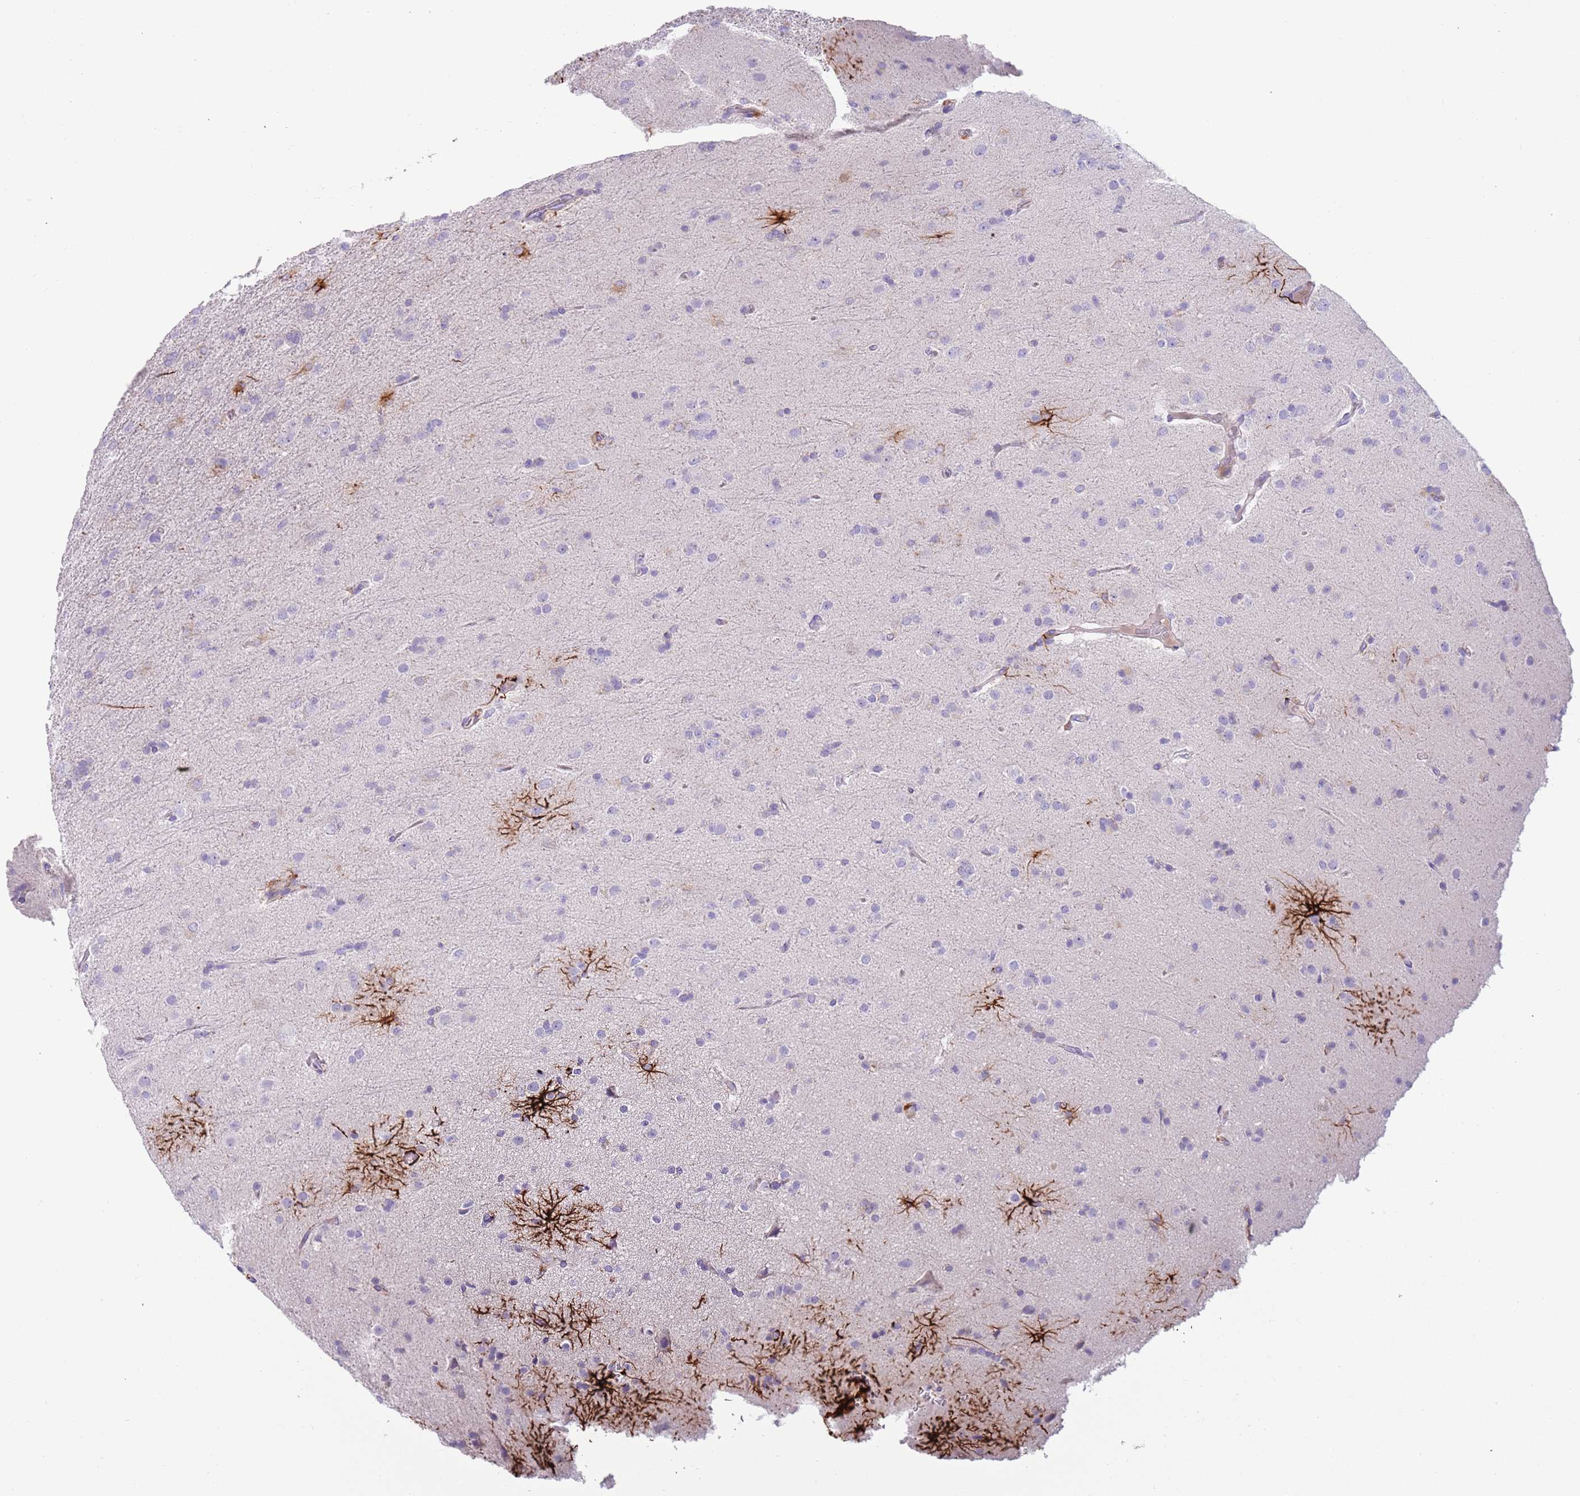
{"staining": {"intensity": "negative", "quantity": "none", "location": "none"}, "tissue": "glioma", "cell_type": "Tumor cells", "image_type": "cancer", "snomed": [{"axis": "morphology", "description": "Glioma, malignant, Low grade"}, {"axis": "topography", "description": "Brain"}], "caption": "Glioma stained for a protein using immunohistochemistry exhibits no positivity tumor cells.", "gene": "LRRN3", "patient": {"sex": "male", "age": 65}}